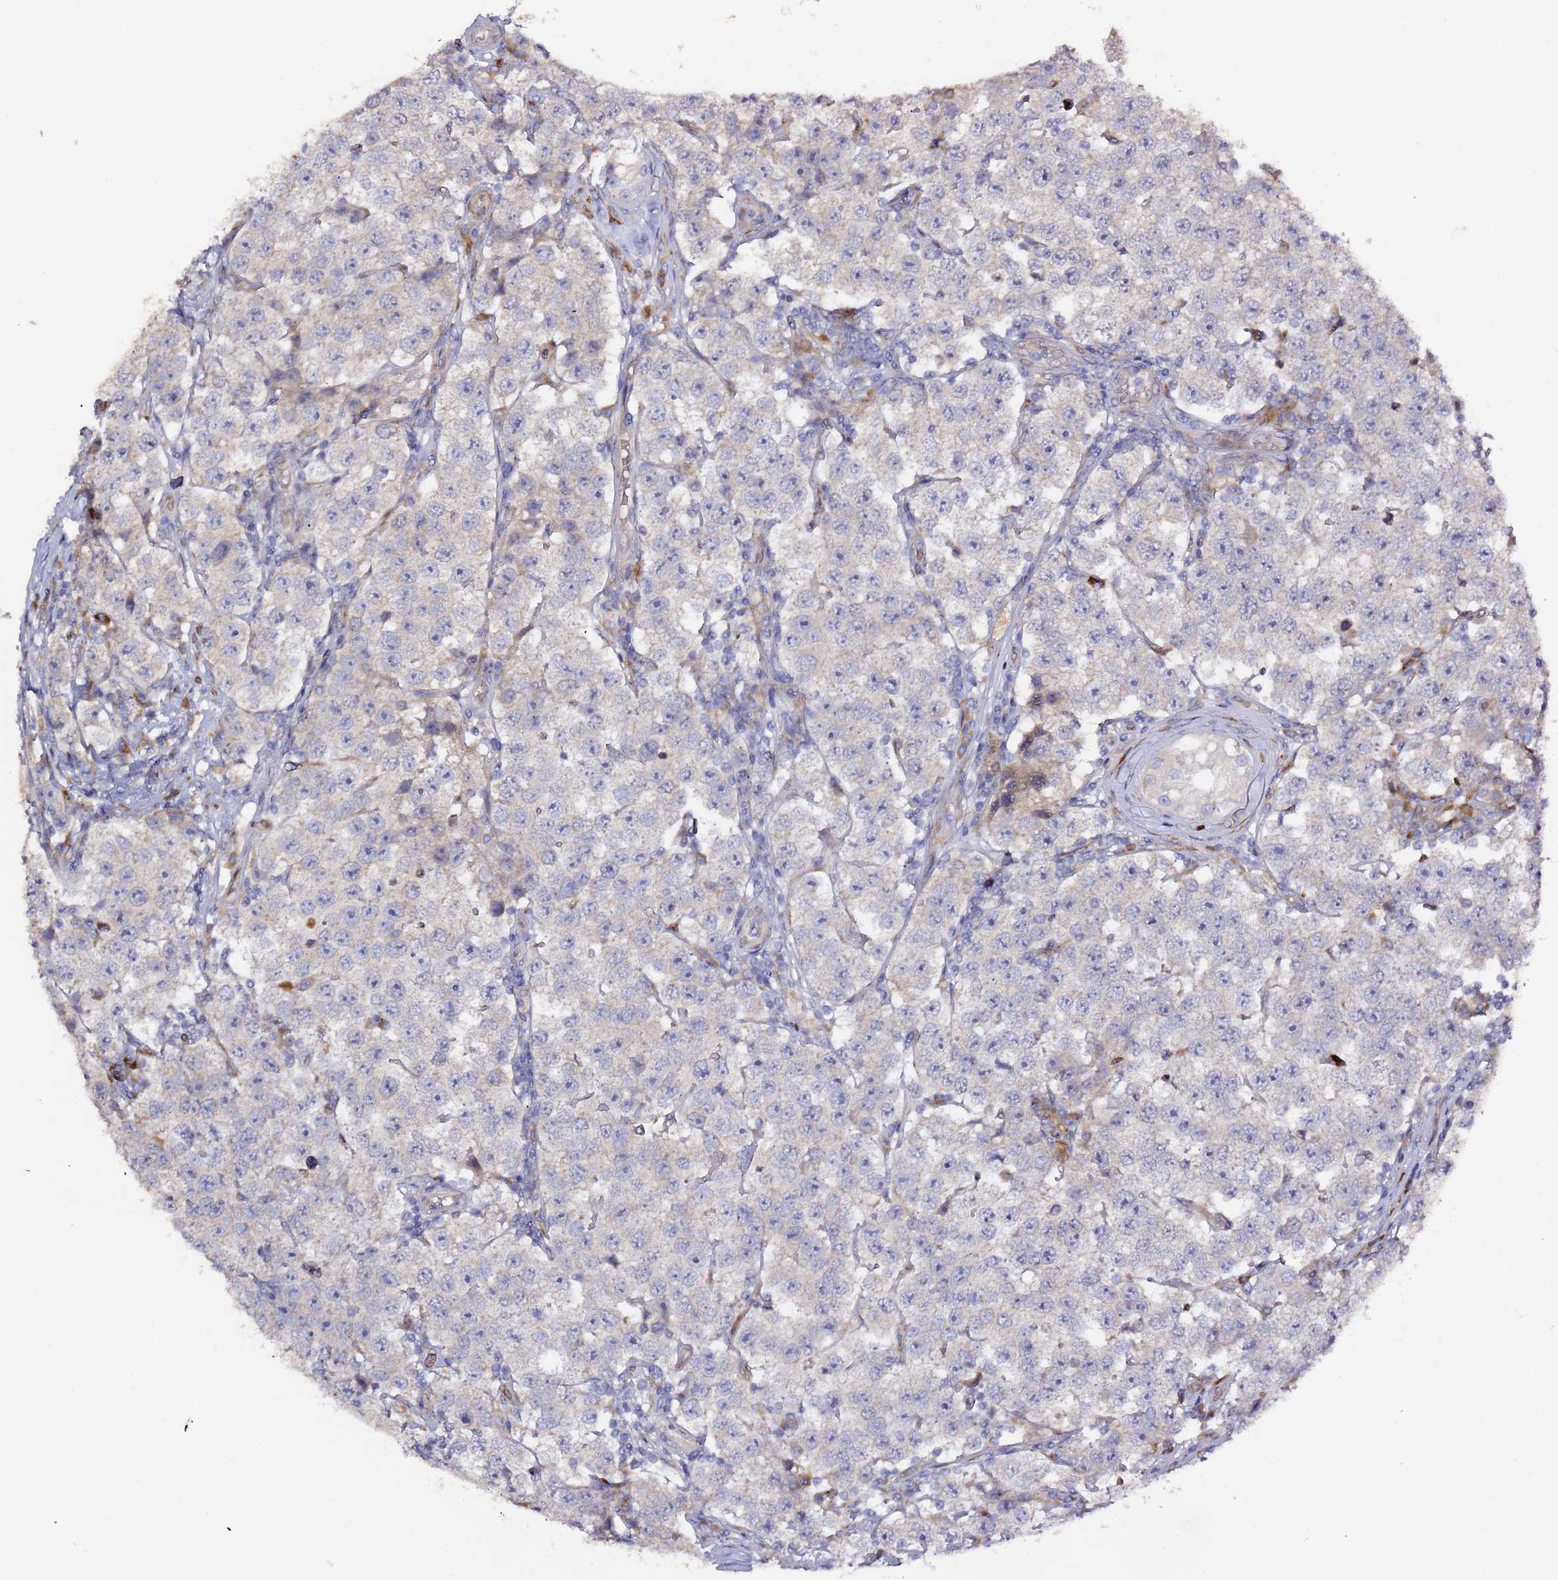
{"staining": {"intensity": "negative", "quantity": "none", "location": "none"}, "tissue": "testis cancer", "cell_type": "Tumor cells", "image_type": "cancer", "snomed": [{"axis": "morphology", "description": "Seminoma, NOS"}, {"axis": "topography", "description": "Testis"}], "caption": "Immunohistochemistry (IHC) photomicrograph of neoplastic tissue: human testis cancer (seminoma) stained with DAB reveals no significant protein positivity in tumor cells.", "gene": "HSD17B7", "patient": {"sex": "male", "age": 34}}